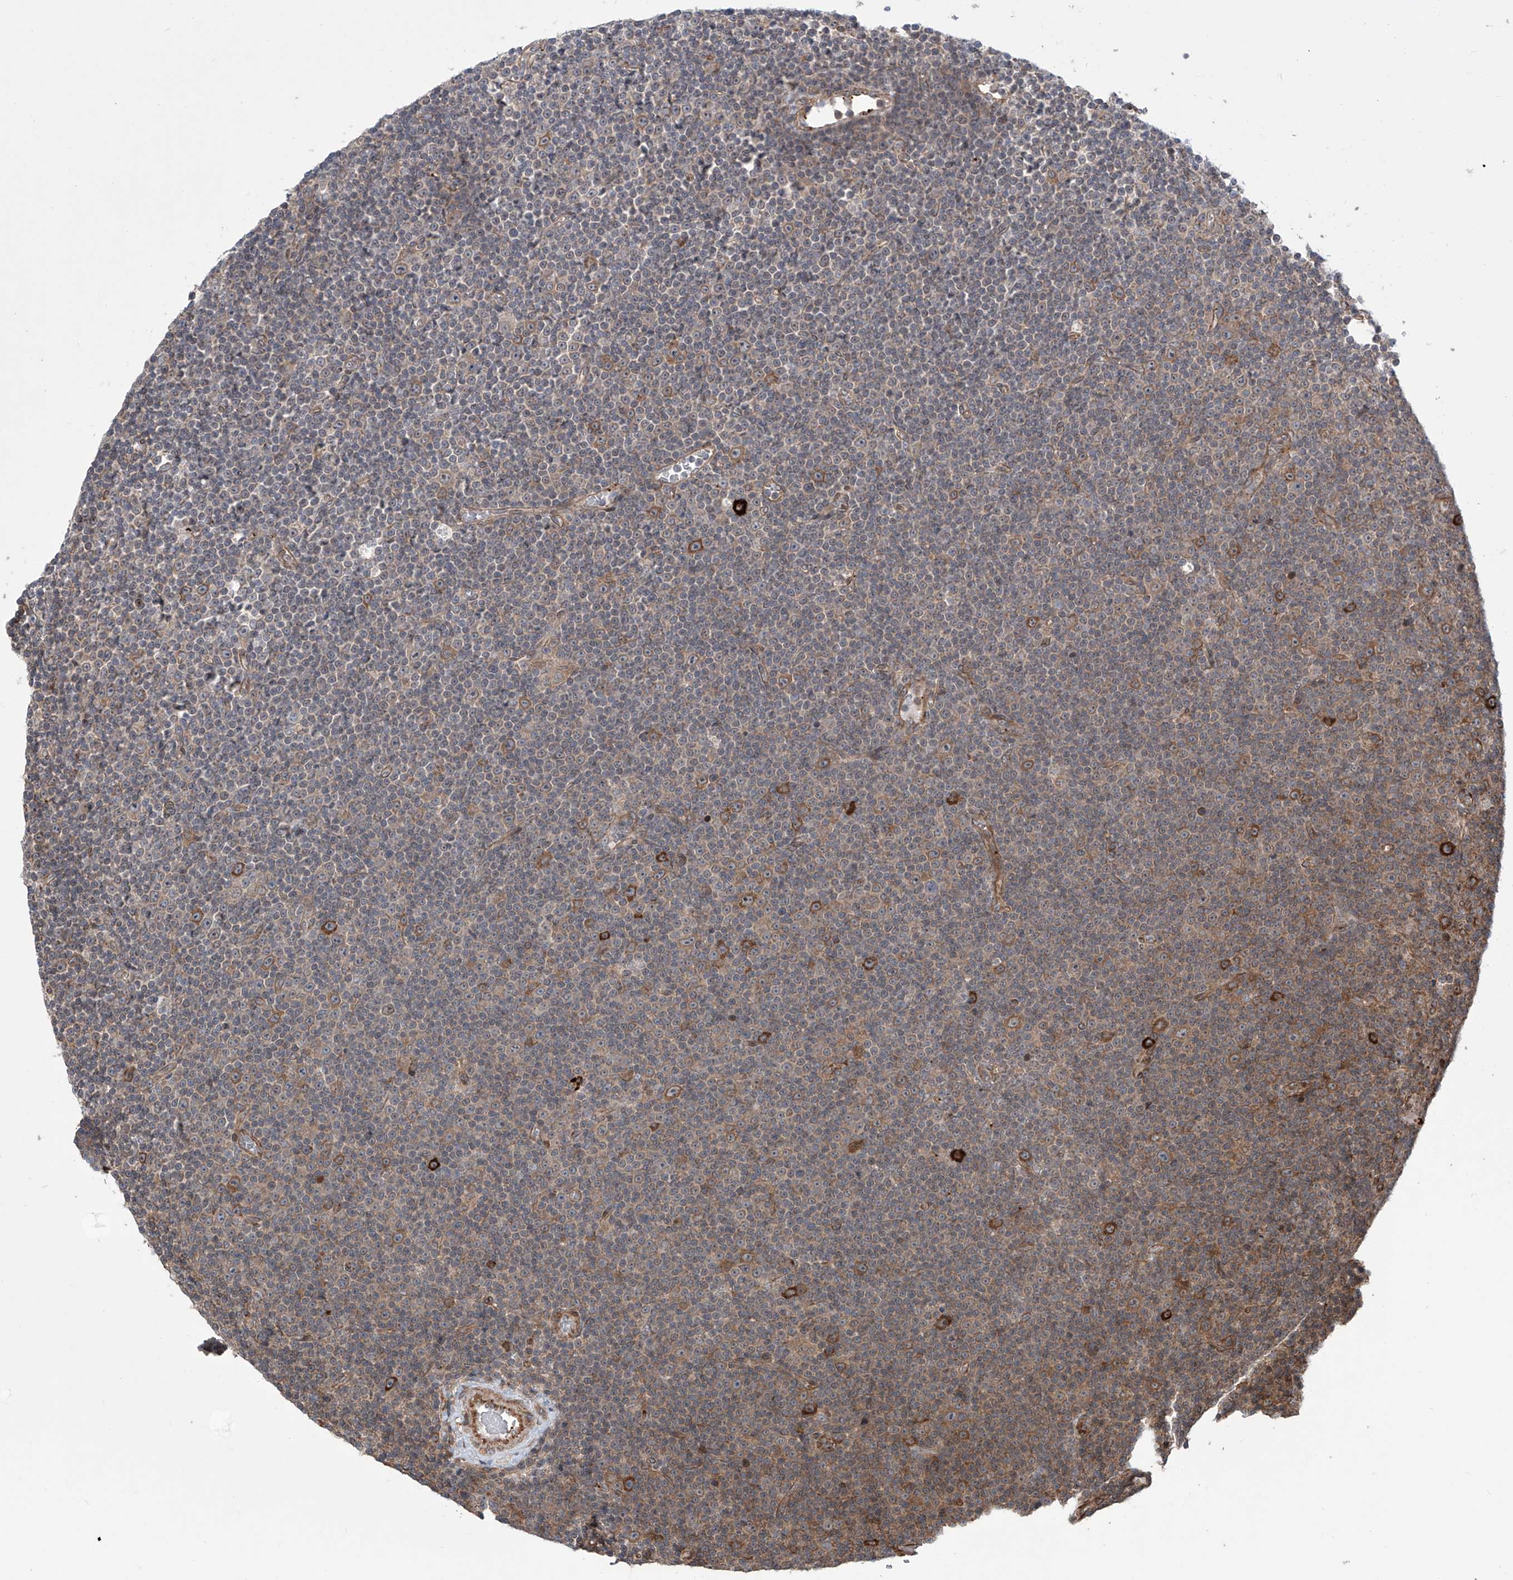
{"staining": {"intensity": "moderate", "quantity": "<25%", "location": "cytoplasmic/membranous"}, "tissue": "lymphoma", "cell_type": "Tumor cells", "image_type": "cancer", "snomed": [{"axis": "morphology", "description": "Malignant lymphoma, non-Hodgkin's type, Low grade"}, {"axis": "topography", "description": "Lymph node"}], "caption": "A histopathology image of human malignant lymphoma, non-Hodgkin's type (low-grade) stained for a protein reveals moderate cytoplasmic/membranous brown staining in tumor cells.", "gene": "APAF1", "patient": {"sex": "female", "age": 67}}